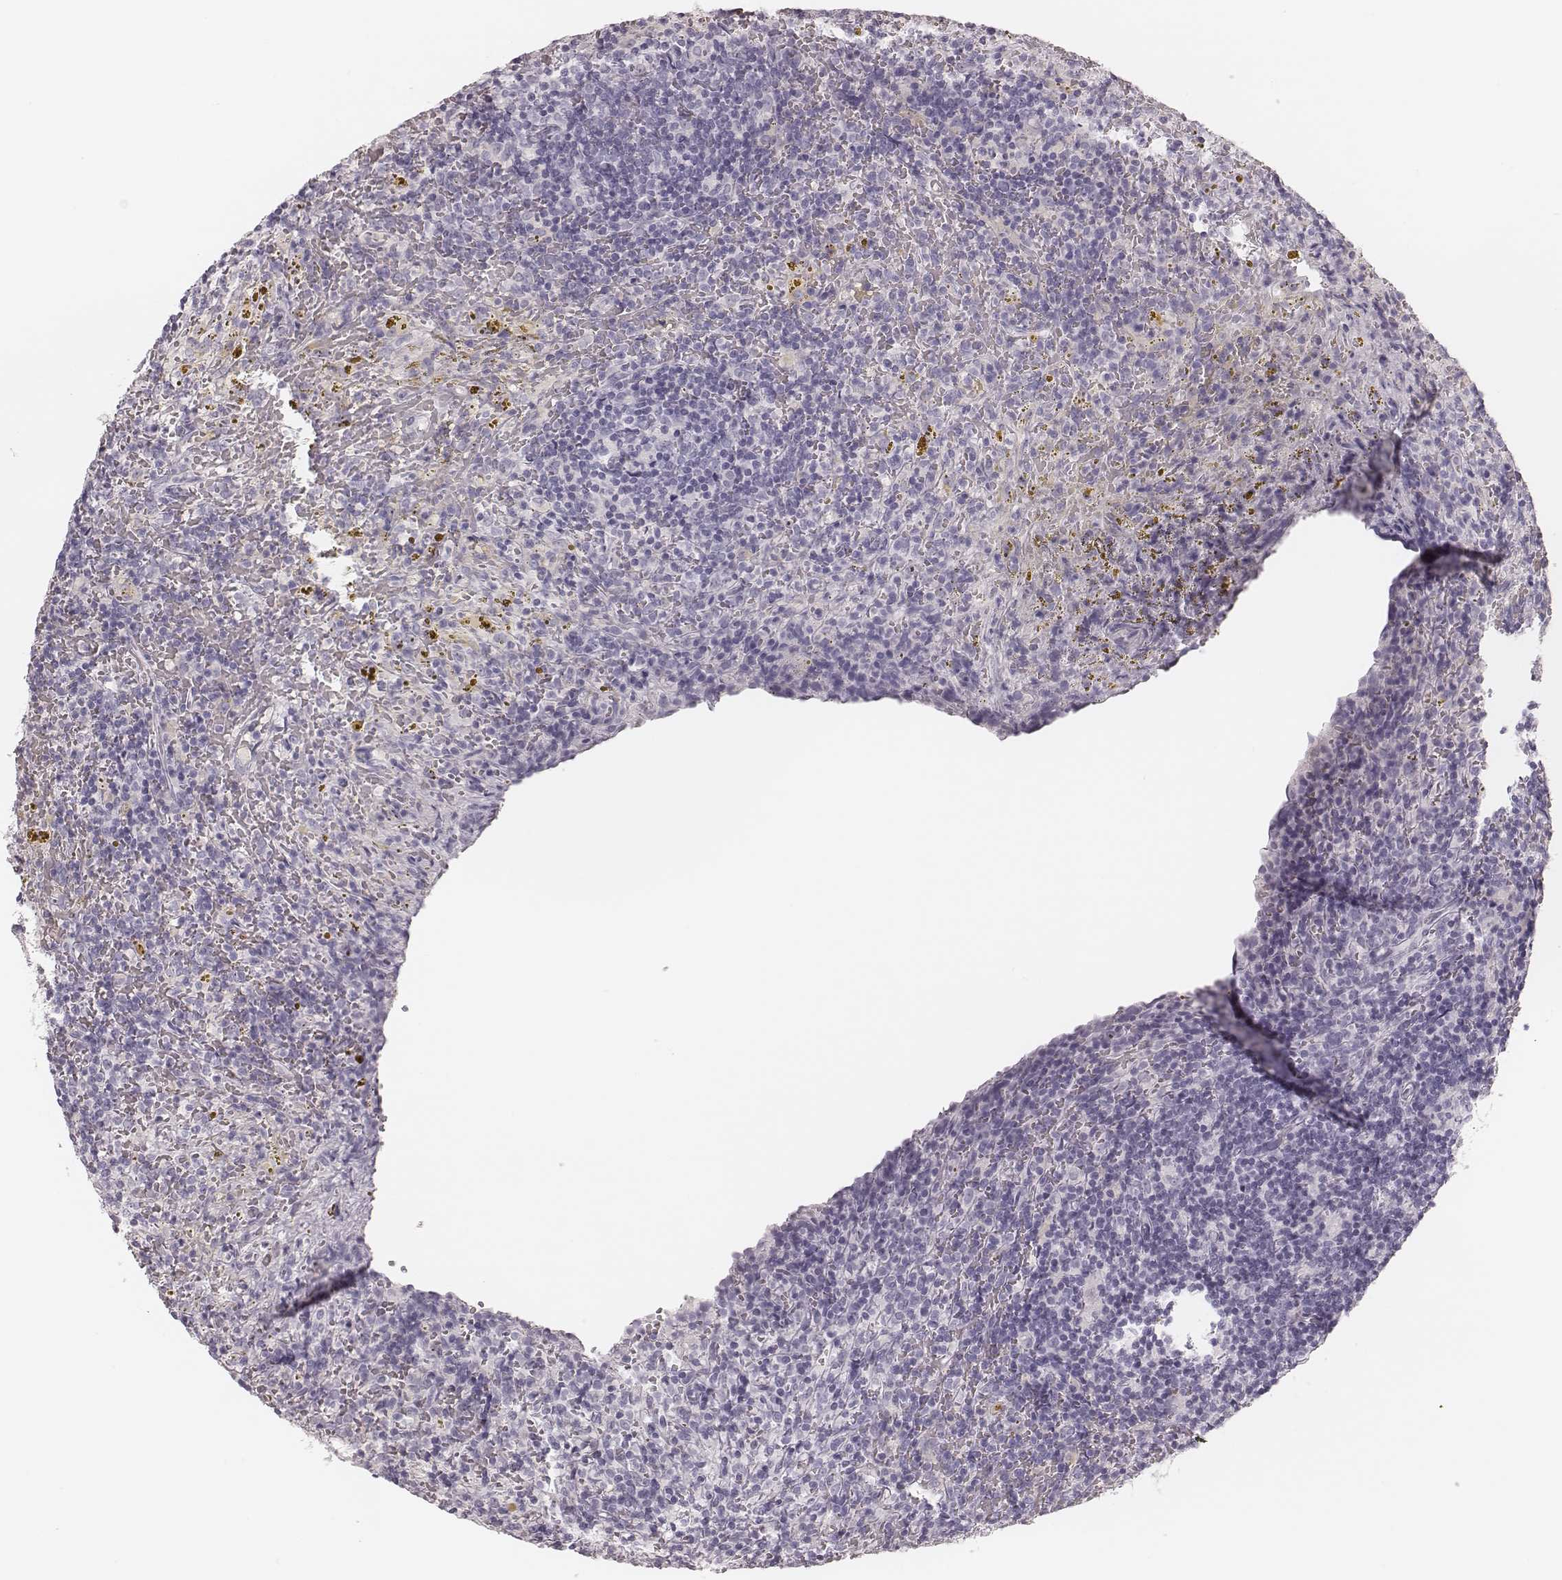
{"staining": {"intensity": "negative", "quantity": "none", "location": "none"}, "tissue": "lymphoma", "cell_type": "Tumor cells", "image_type": "cancer", "snomed": [{"axis": "morphology", "description": "Malignant lymphoma, non-Hodgkin's type, Low grade"}, {"axis": "topography", "description": "Spleen"}], "caption": "Immunohistochemistry photomicrograph of human lymphoma stained for a protein (brown), which exhibits no staining in tumor cells. (DAB (3,3'-diaminobenzidine) immunohistochemistry (IHC) with hematoxylin counter stain).", "gene": "MSX1", "patient": {"sex": "female", "age": 70}}